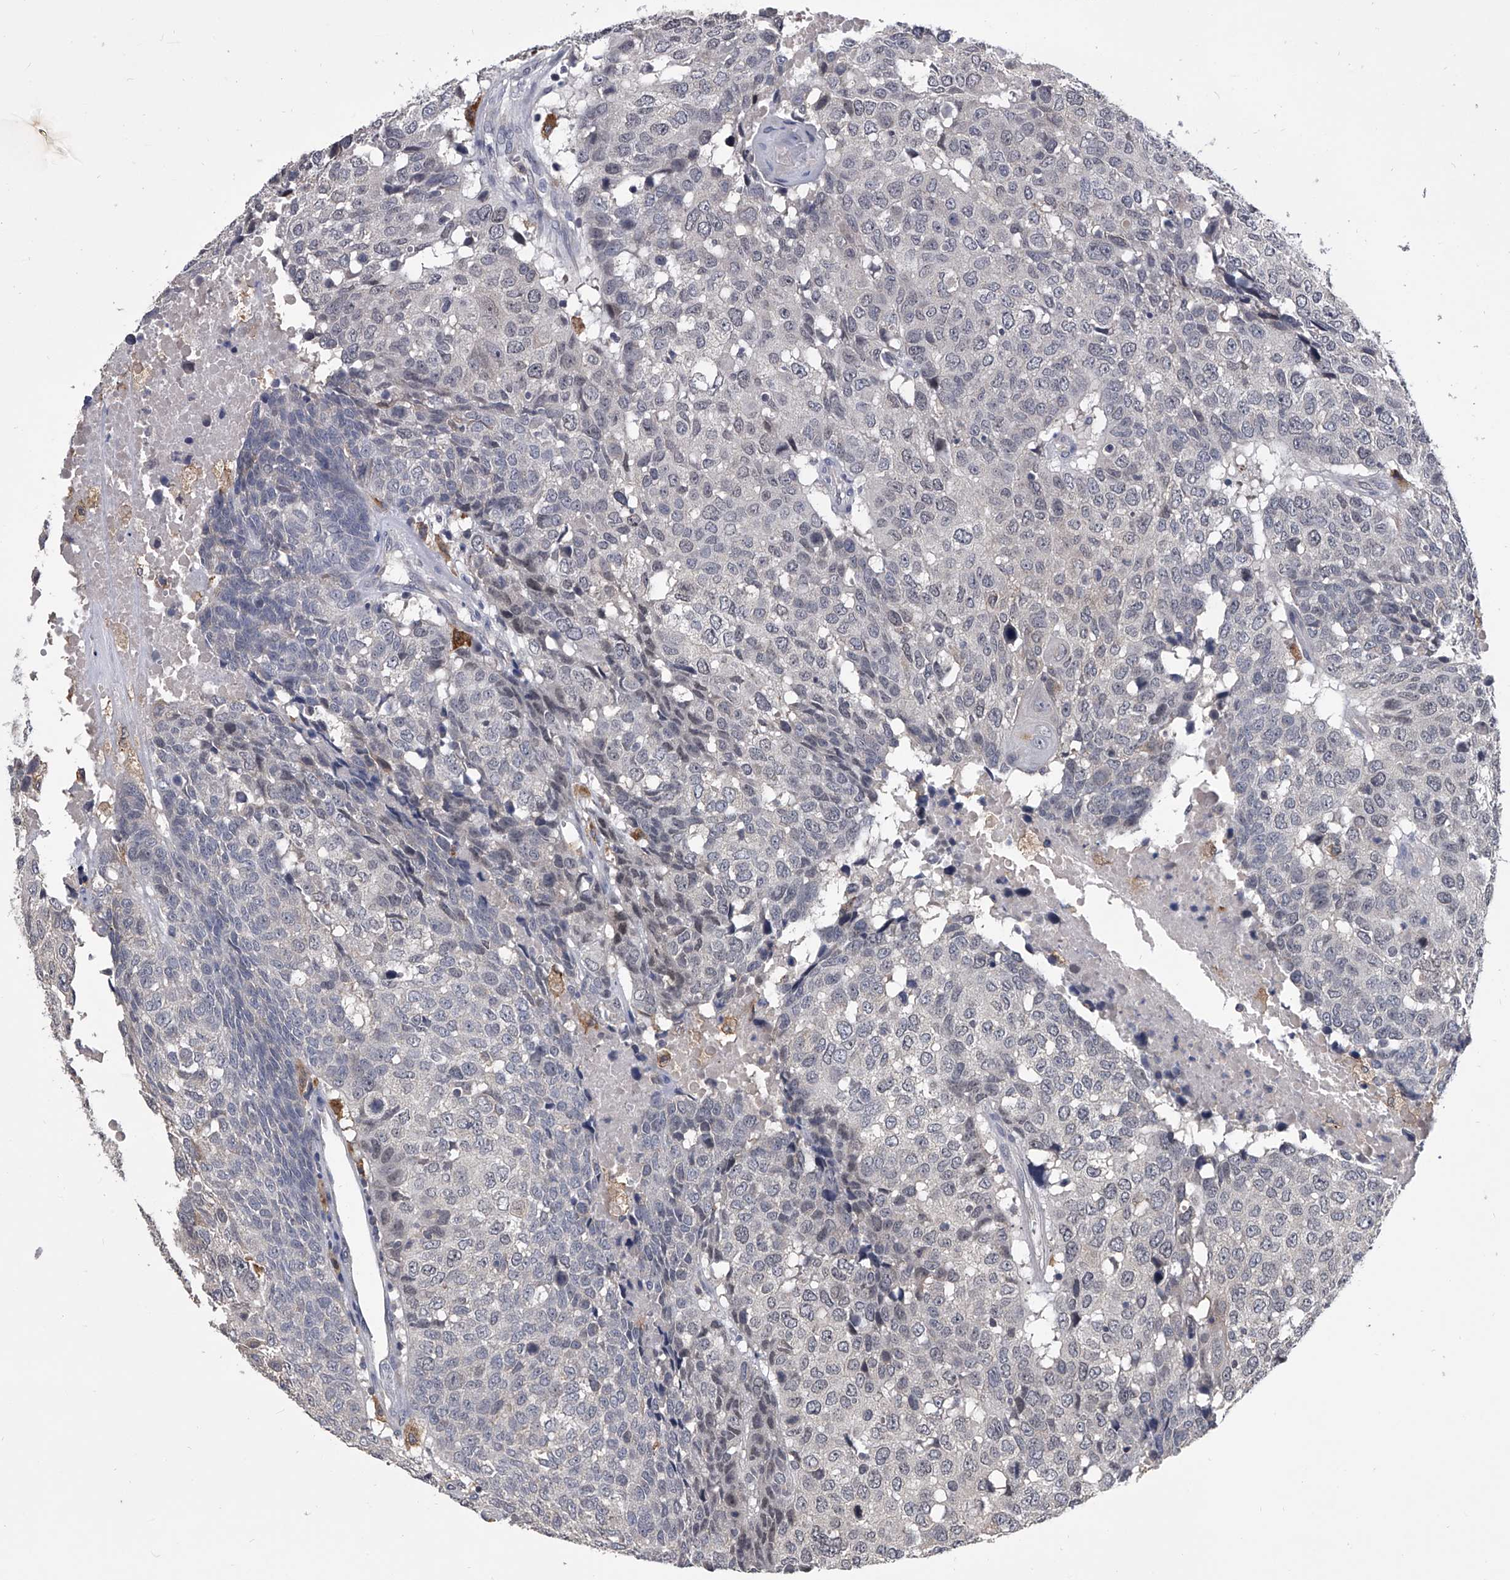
{"staining": {"intensity": "negative", "quantity": "none", "location": "none"}, "tissue": "head and neck cancer", "cell_type": "Tumor cells", "image_type": "cancer", "snomed": [{"axis": "morphology", "description": "Squamous cell carcinoma, NOS"}, {"axis": "topography", "description": "Head-Neck"}], "caption": "The immunohistochemistry (IHC) image has no significant positivity in tumor cells of head and neck squamous cell carcinoma tissue.", "gene": "MAP4K3", "patient": {"sex": "male", "age": 66}}